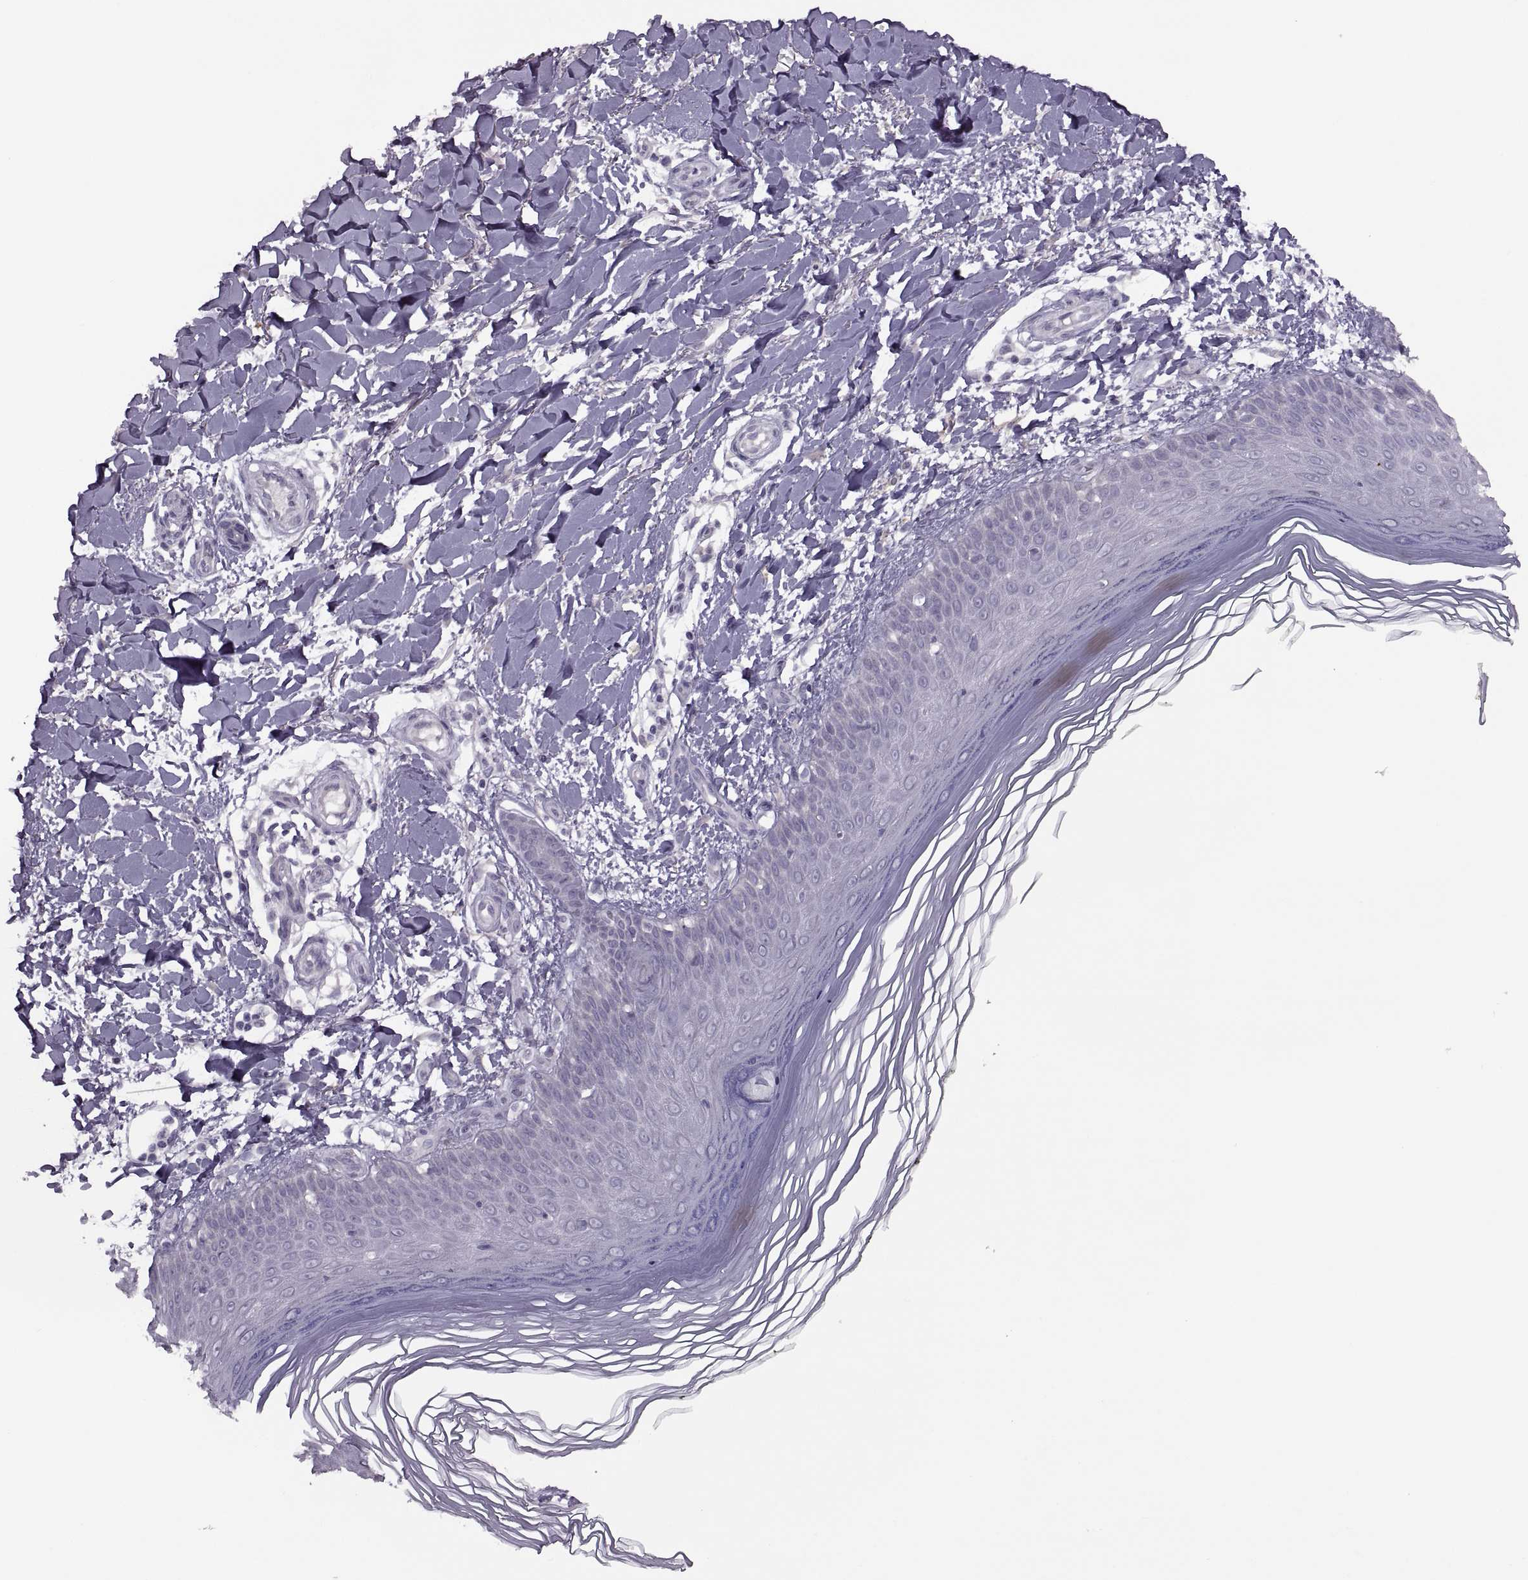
{"staining": {"intensity": "negative", "quantity": "none", "location": "none"}, "tissue": "skin", "cell_type": "Fibroblasts", "image_type": "normal", "snomed": [{"axis": "morphology", "description": "Normal tissue, NOS"}, {"axis": "topography", "description": "Skin"}], "caption": "Fibroblasts are negative for protein expression in normal human skin. (DAB immunohistochemistry with hematoxylin counter stain).", "gene": "H2AP", "patient": {"sex": "female", "age": 62}}